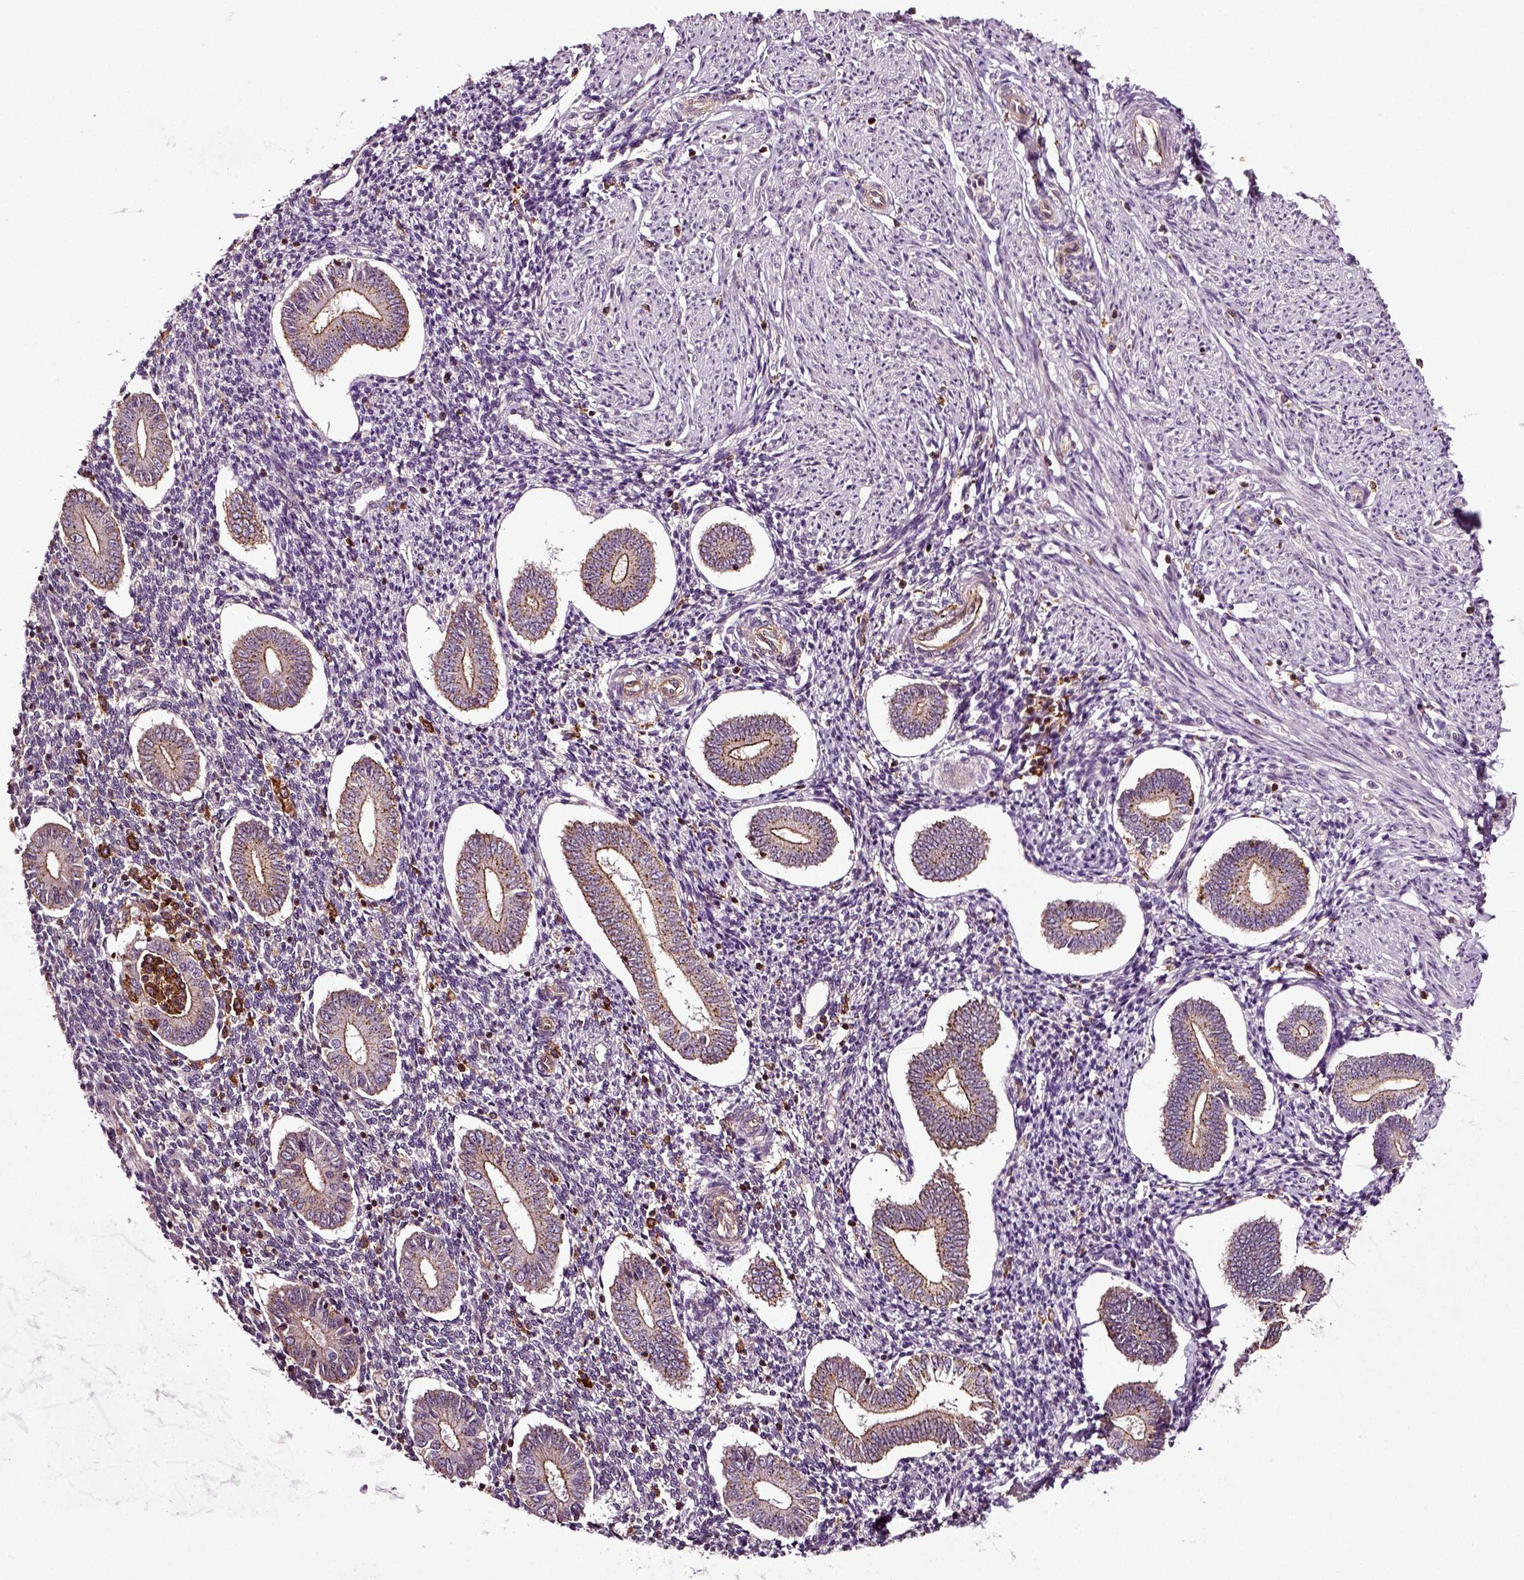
{"staining": {"intensity": "negative", "quantity": "none", "location": "none"}, "tissue": "endometrium", "cell_type": "Cells in endometrial stroma", "image_type": "normal", "snomed": [{"axis": "morphology", "description": "Normal tissue, NOS"}, {"axis": "topography", "description": "Endometrium"}], "caption": "Immunohistochemistry photomicrograph of benign endometrium: human endometrium stained with DAB exhibits no significant protein positivity in cells in endometrial stroma. Brightfield microscopy of immunohistochemistry (IHC) stained with DAB (brown) and hematoxylin (blue), captured at high magnification.", "gene": "RHOF", "patient": {"sex": "female", "age": 40}}